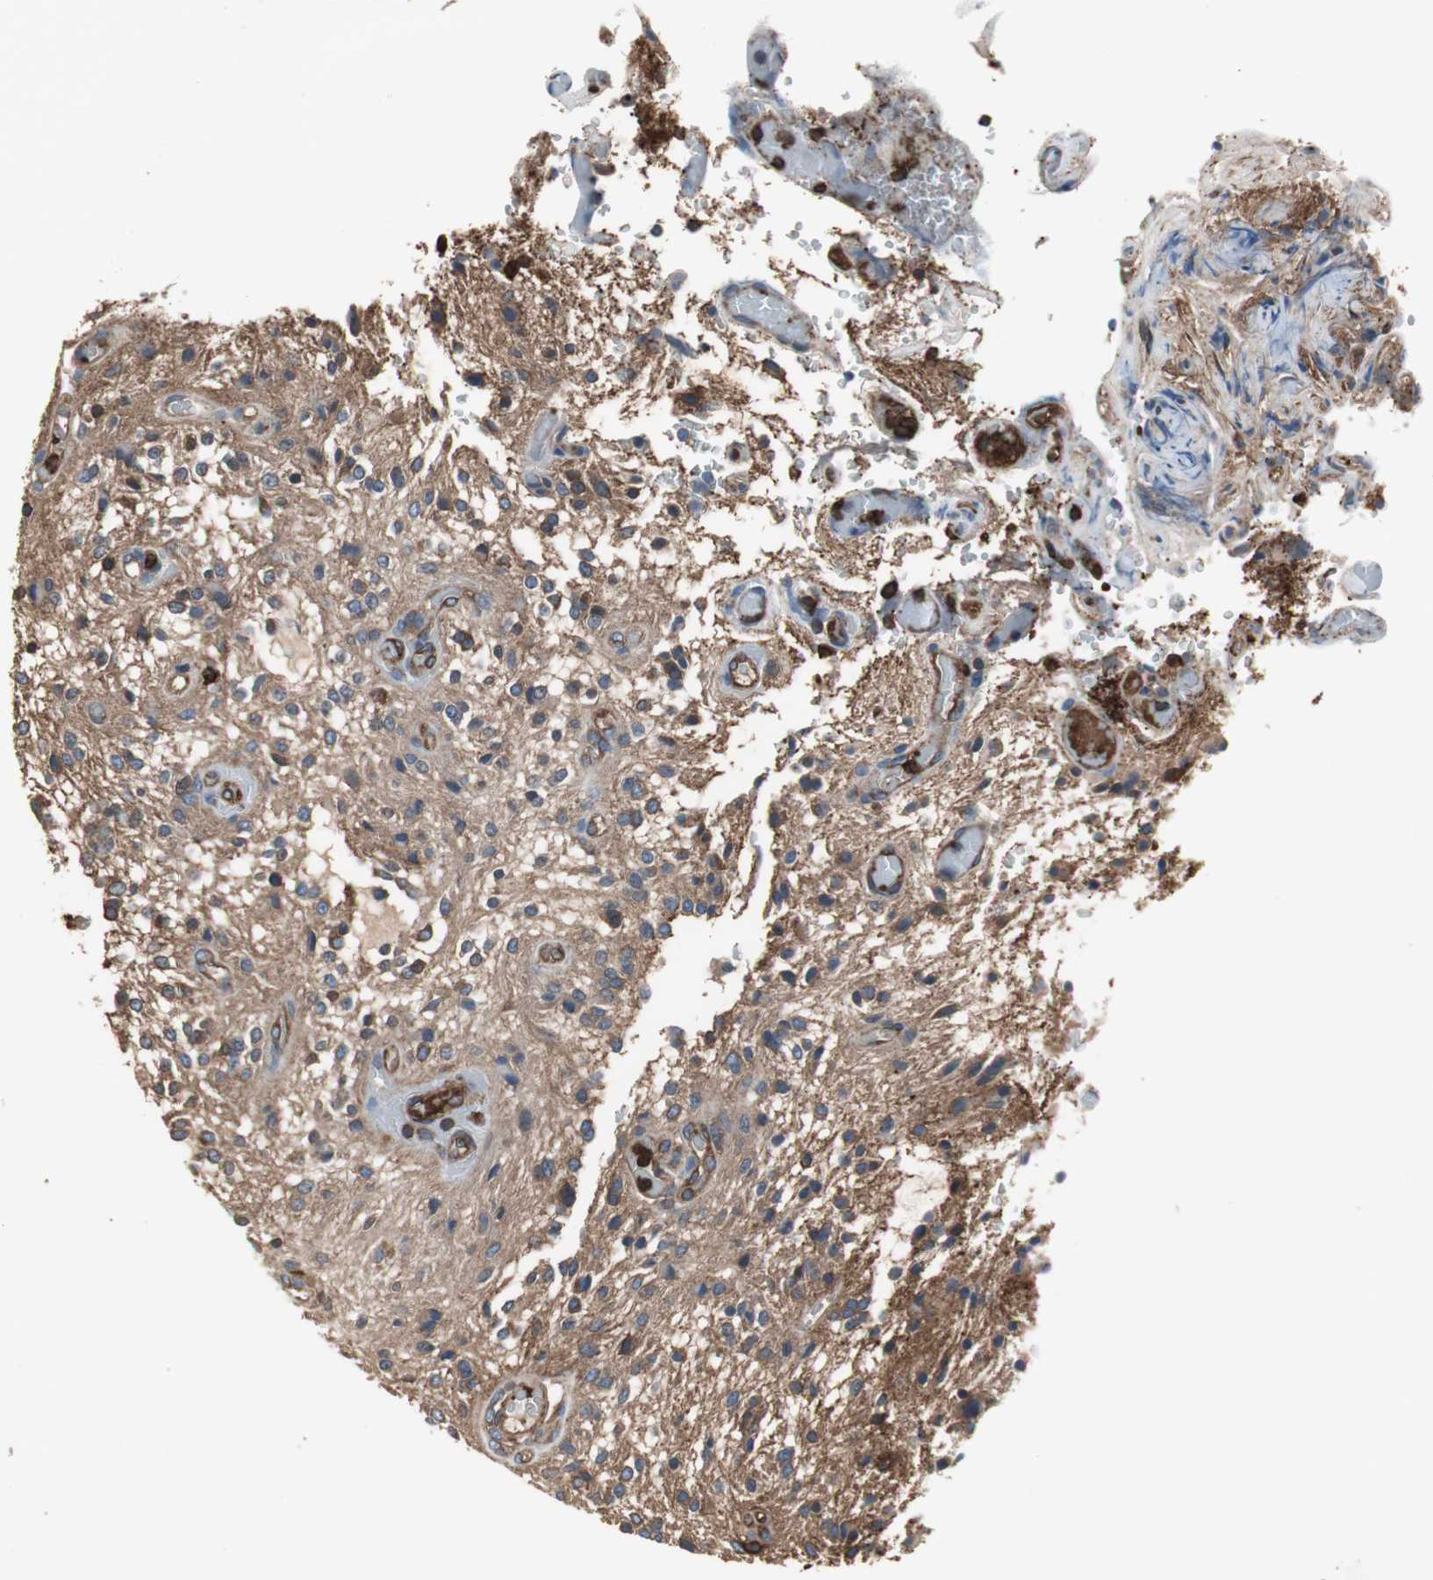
{"staining": {"intensity": "strong", "quantity": ">75%", "location": "cytoplasmic/membranous"}, "tissue": "glioma", "cell_type": "Tumor cells", "image_type": "cancer", "snomed": [{"axis": "morphology", "description": "Glioma, malignant, NOS"}, {"axis": "topography", "description": "Cerebellum"}], "caption": "Approximately >75% of tumor cells in human glioma reveal strong cytoplasmic/membranous protein positivity as visualized by brown immunohistochemical staining.", "gene": "ACTN1", "patient": {"sex": "female", "age": 10}}